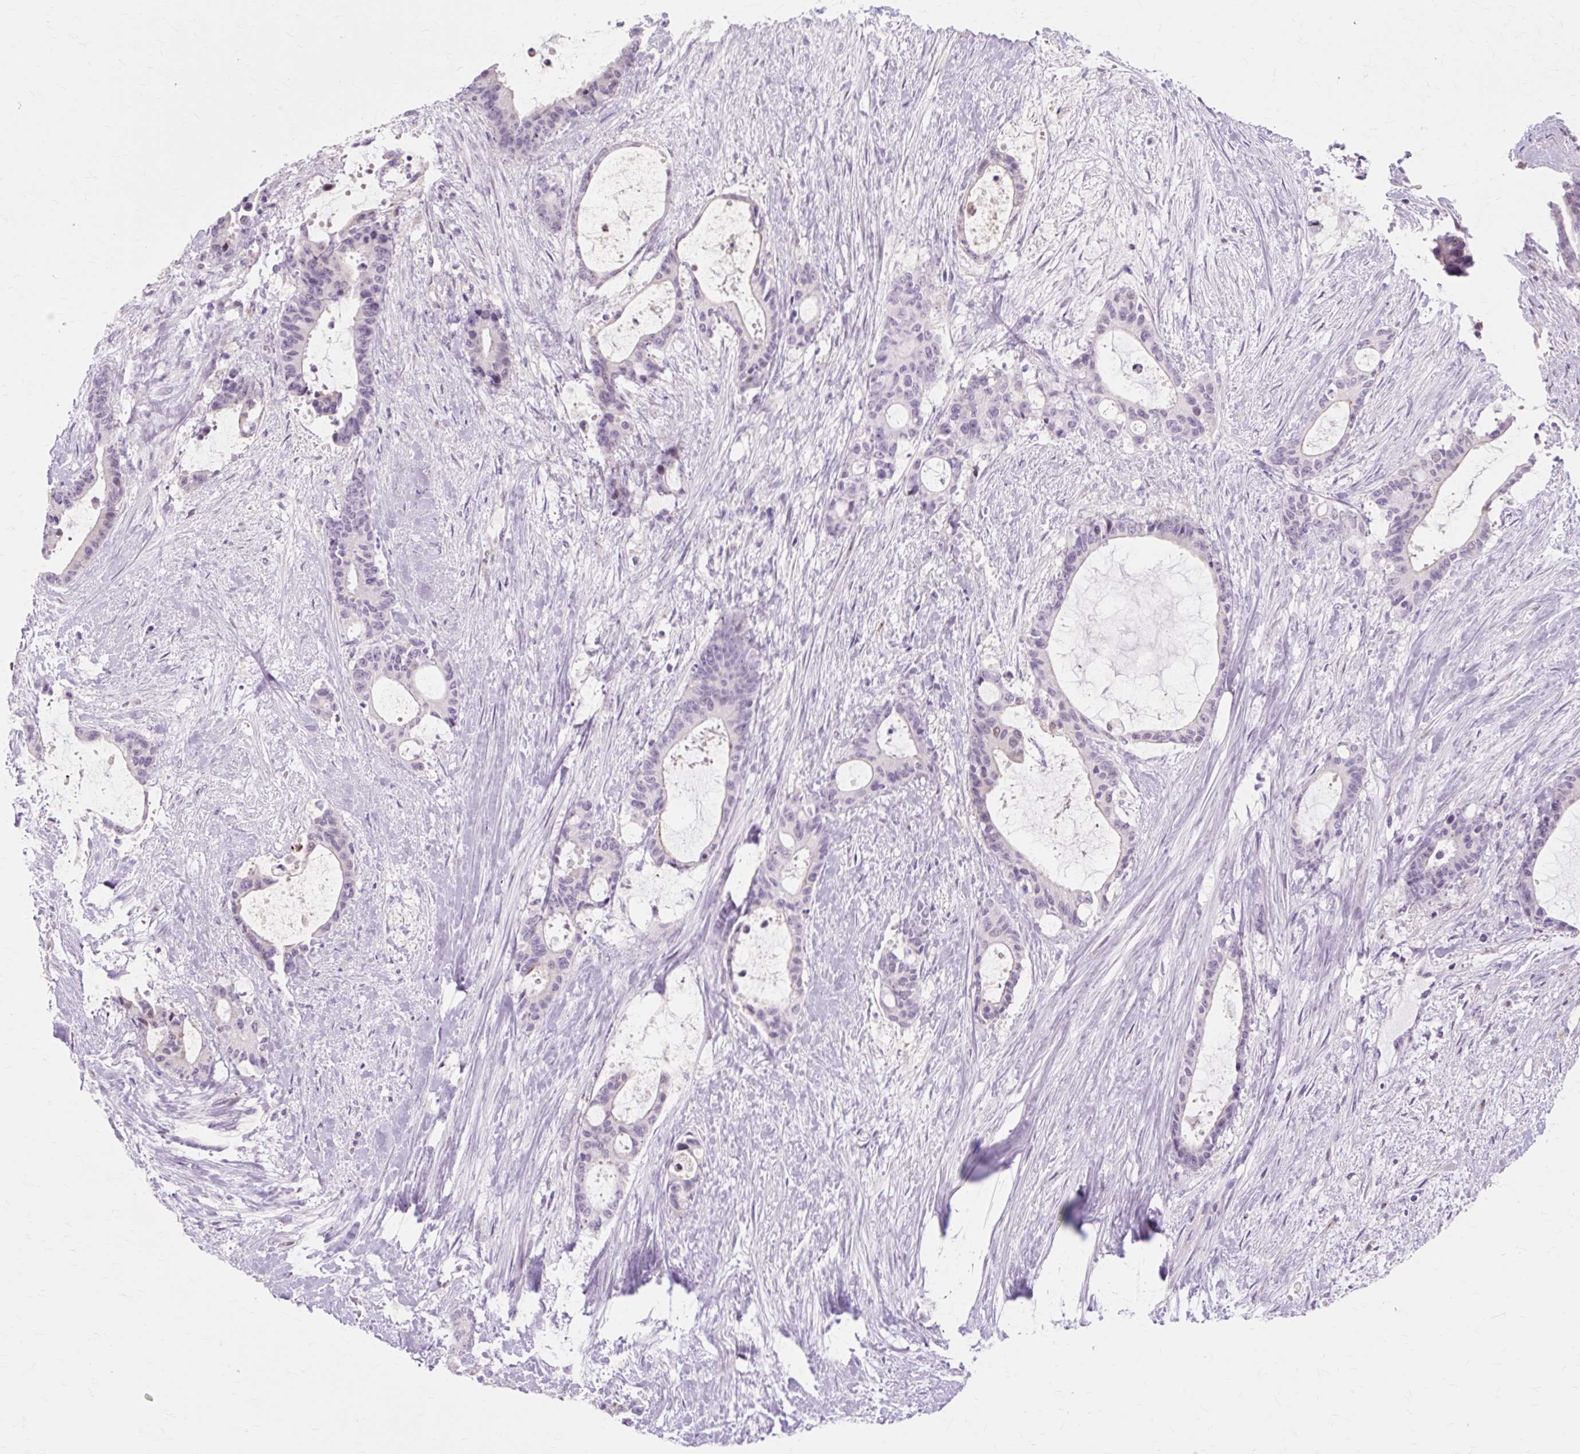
{"staining": {"intensity": "negative", "quantity": "none", "location": "none"}, "tissue": "liver cancer", "cell_type": "Tumor cells", "image_type": "cancer", "snomed": [{"axis": "morphology", "description": "Normal tissue, NOS"}, {"axis": "morphology", "description": "Cholangiocarcinoma"}, {"axis": "topography", "description": "Liver"}, {"axis": "topography", "description": "Peripheral nerve tissue"}], "caption": "Immunohistochemistry (IHC) image of neoplastic tissue: human liver cancer stained with DAB (3,3'-diaminobenzidine) exhibits no significant protein positivity in tumor cells.", "gene": "IRX2", "patient": {"sex": "female", "age": 73}}